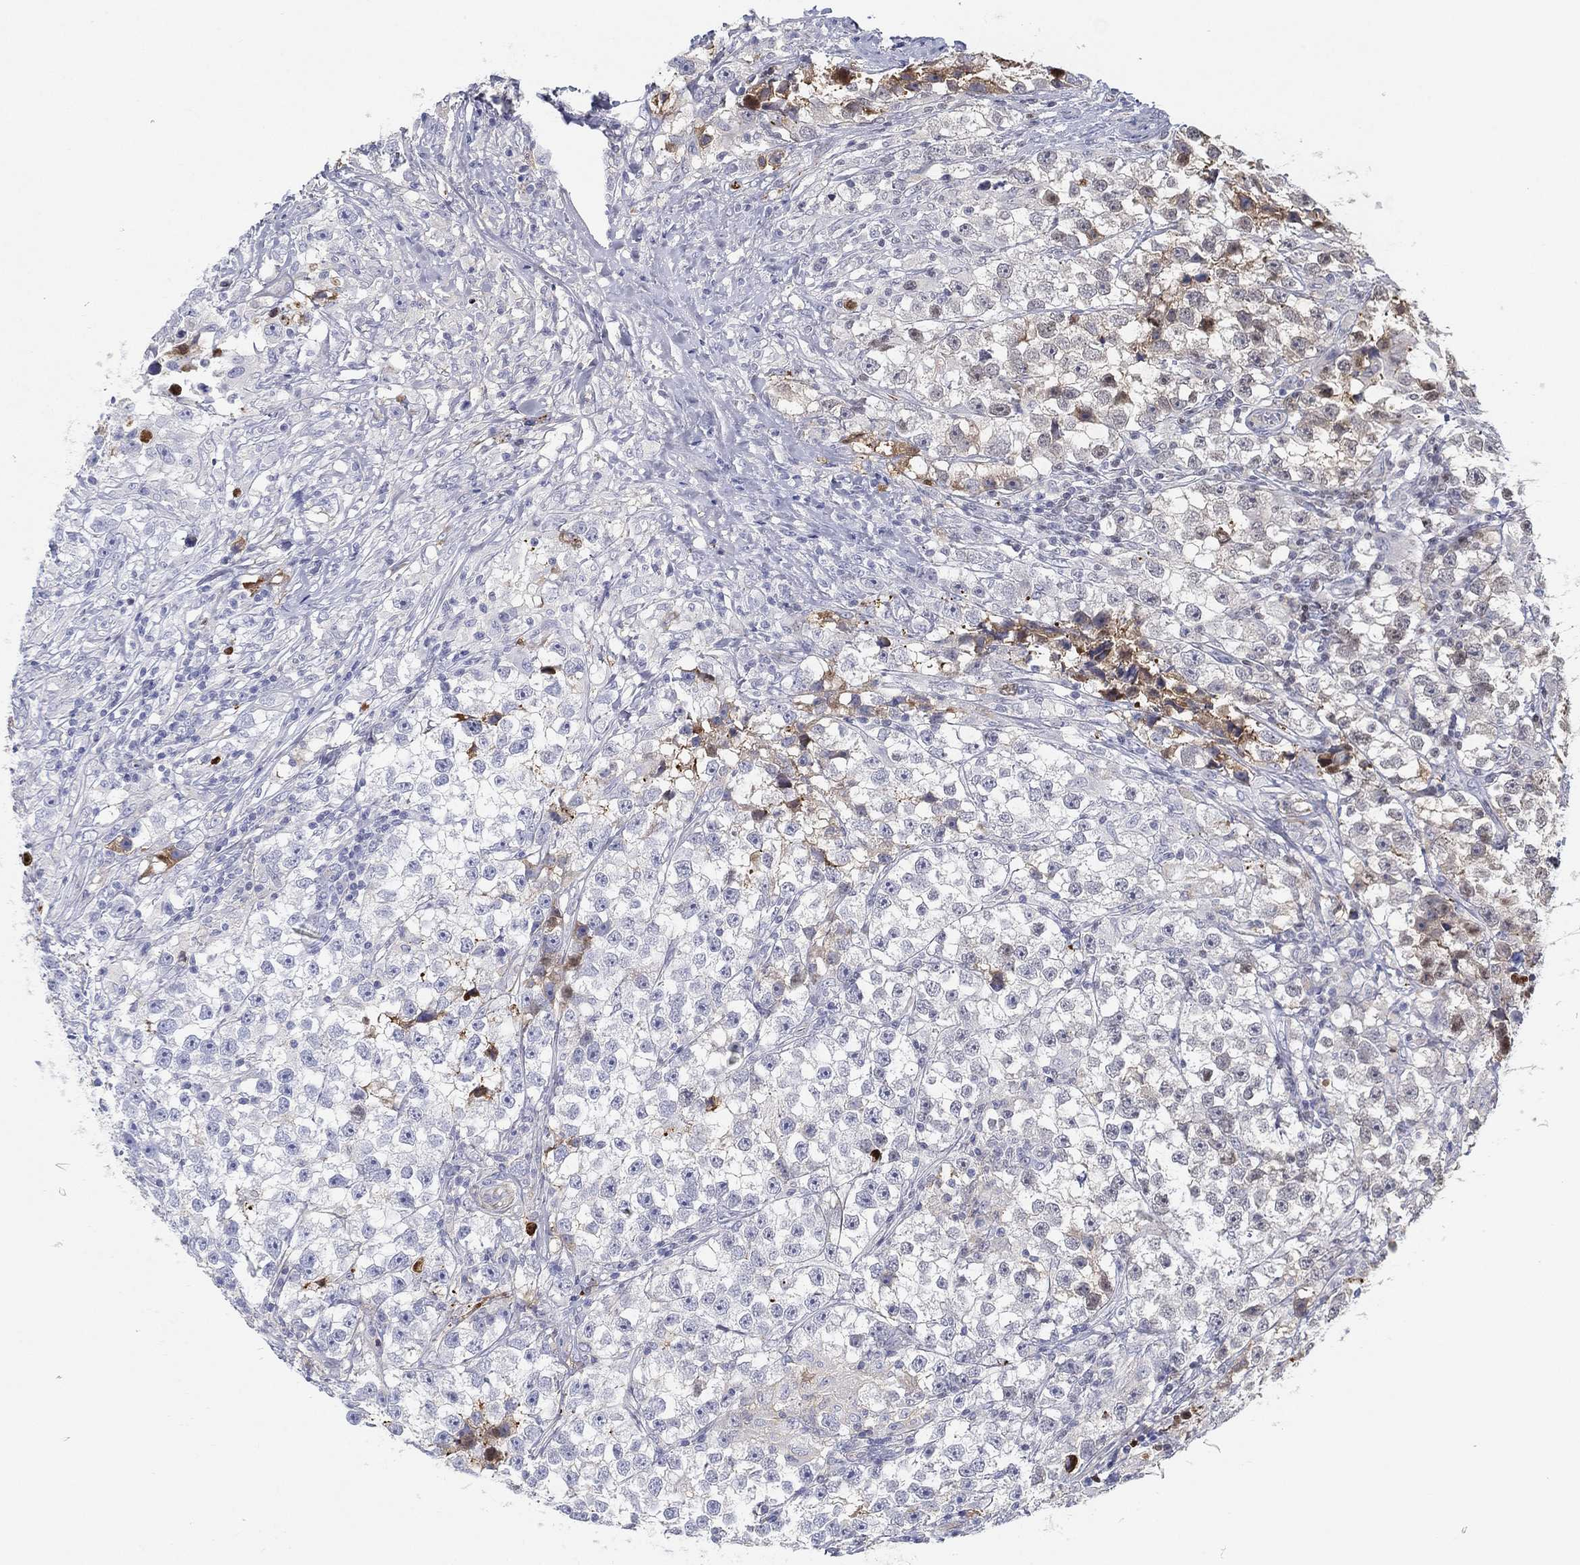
{"staining": {"intensity": "negative", "quantity": "none", "location": "none"}, "tissue": "testis cancer", "cell_type": "Tumor cells", "image_type": "cancer", "snomed": [{"axis": "morphology", "description": "Seminoma, NOS"}, {"axis": "topography", "description": "Testis"}], "caption": "Immunohistochemistry image of neoplastic tissue: human testis cancer stained with DAB exhibits no significant protein staining in tumor cells.", "gene": "IFNB1", "patient": {"sex": "male", "age": 46}}